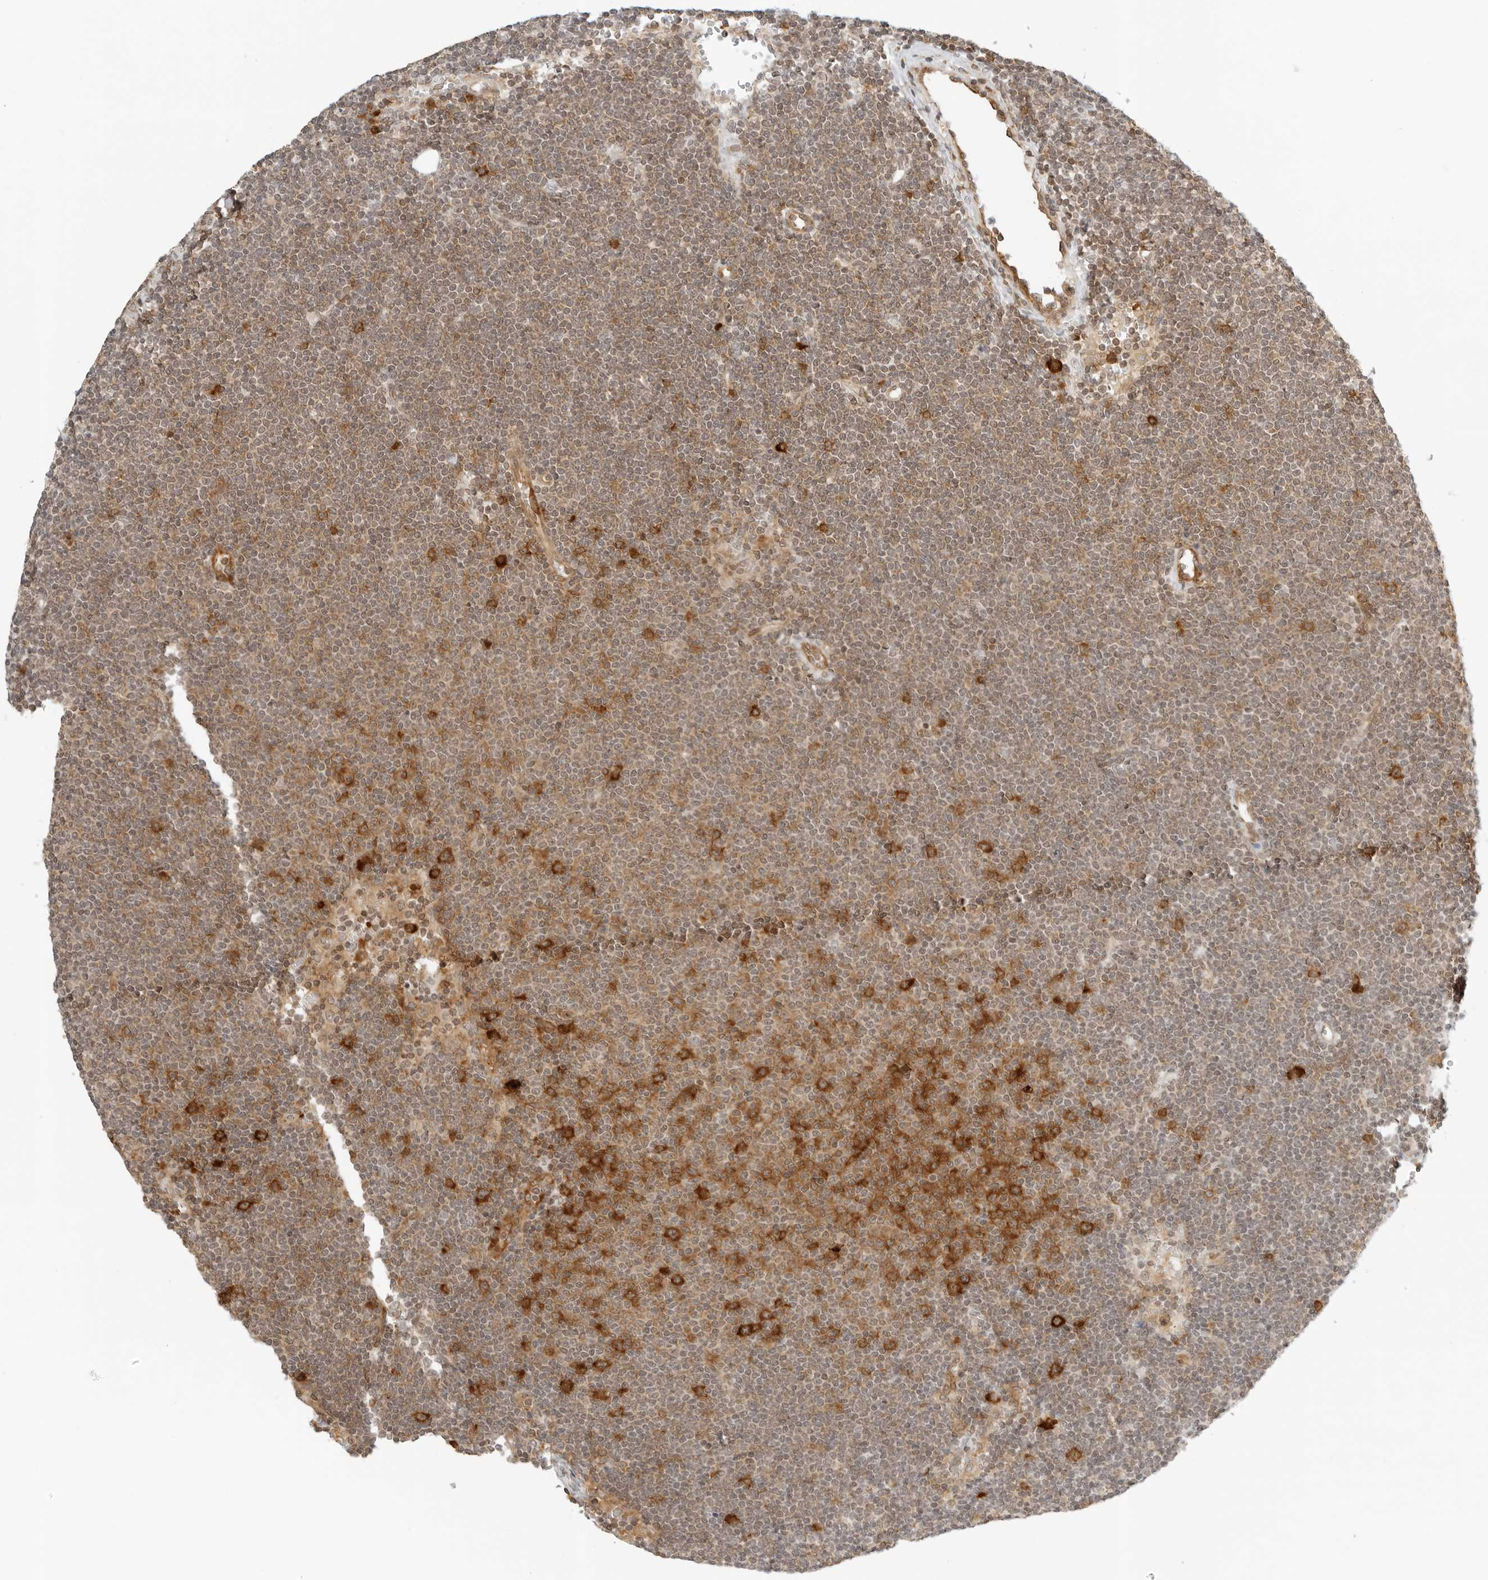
{"staining": {"intensity": "strong", "quantity": "25%-75%", "location": "cytoplasmic/membranous"}, "tissue": "lymphoma", "cell_type": "Tumor cells", "image_type": "cancer", "snomed": [{"axis": "morphology", "description": "Malignant lymphoma, non-Hodgkin's type, Low grade"}, {"axis": "topography", "description": "Lymph node"}], "caption": "Lymphoma stained with immunohistochemistry (IHC) displays strong cytoplasmic/membranous staining in approximately 25%-75% of tumor cells.", "gene": "EIF4G1", "patient": {"sex": "female", "age": 53}}